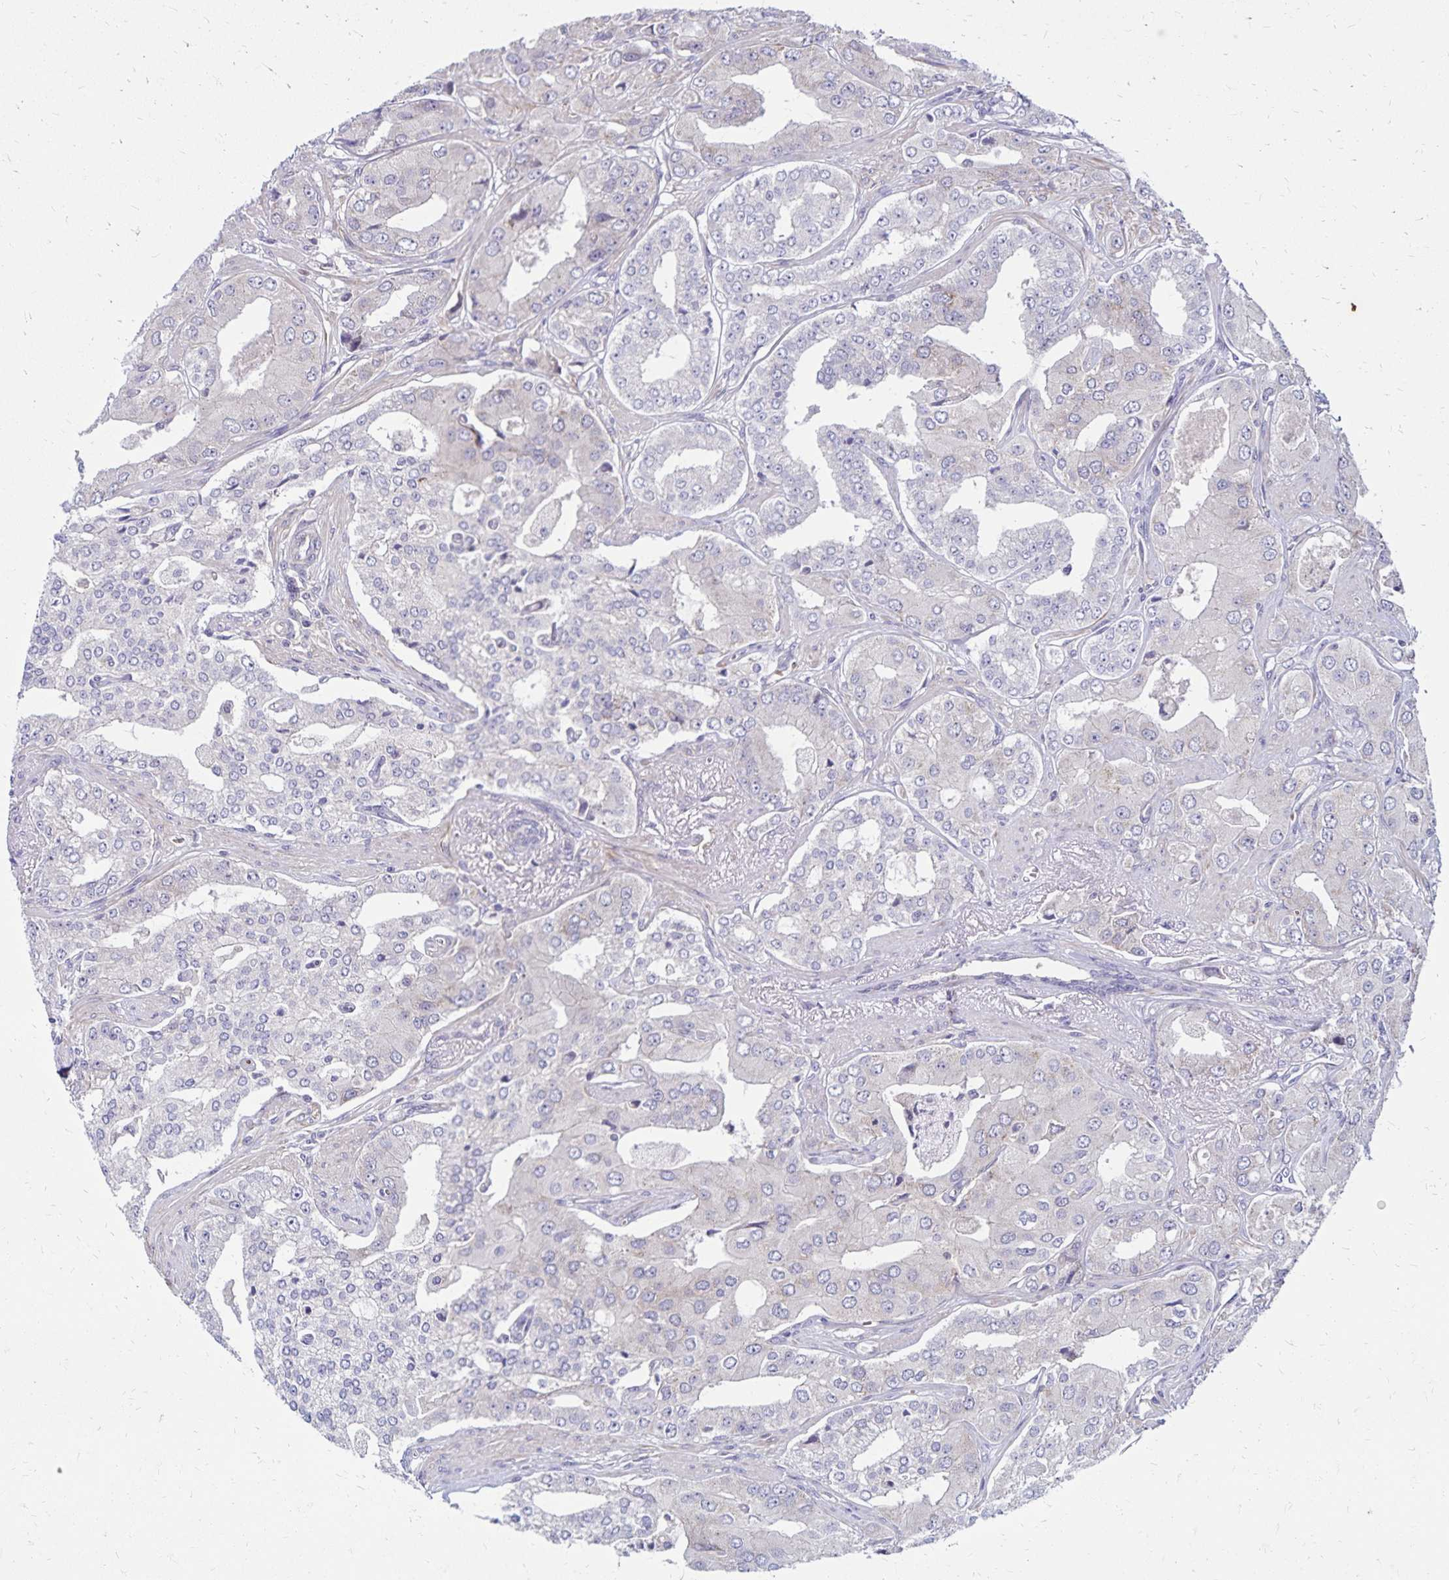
{"staining": {"intensity": "negative", "quantity": "none", "location": "none"}, "tissue": "prostate cancer", "cell_type": "Tumor cells", "image_type": "cancer", "snomed": [{"axis": "morphology", "description": "Adenocarcinoma, Low grade"}, {"axis": "topography", "description": "Prostate"}], "caption": "Protein analysis of prostate cancer (adenocarcinoma (low-grade)) reveals no significant positivity in tumor cells.", "gene": "FSD1", "patient": {"sex": "male", "age": 60}}